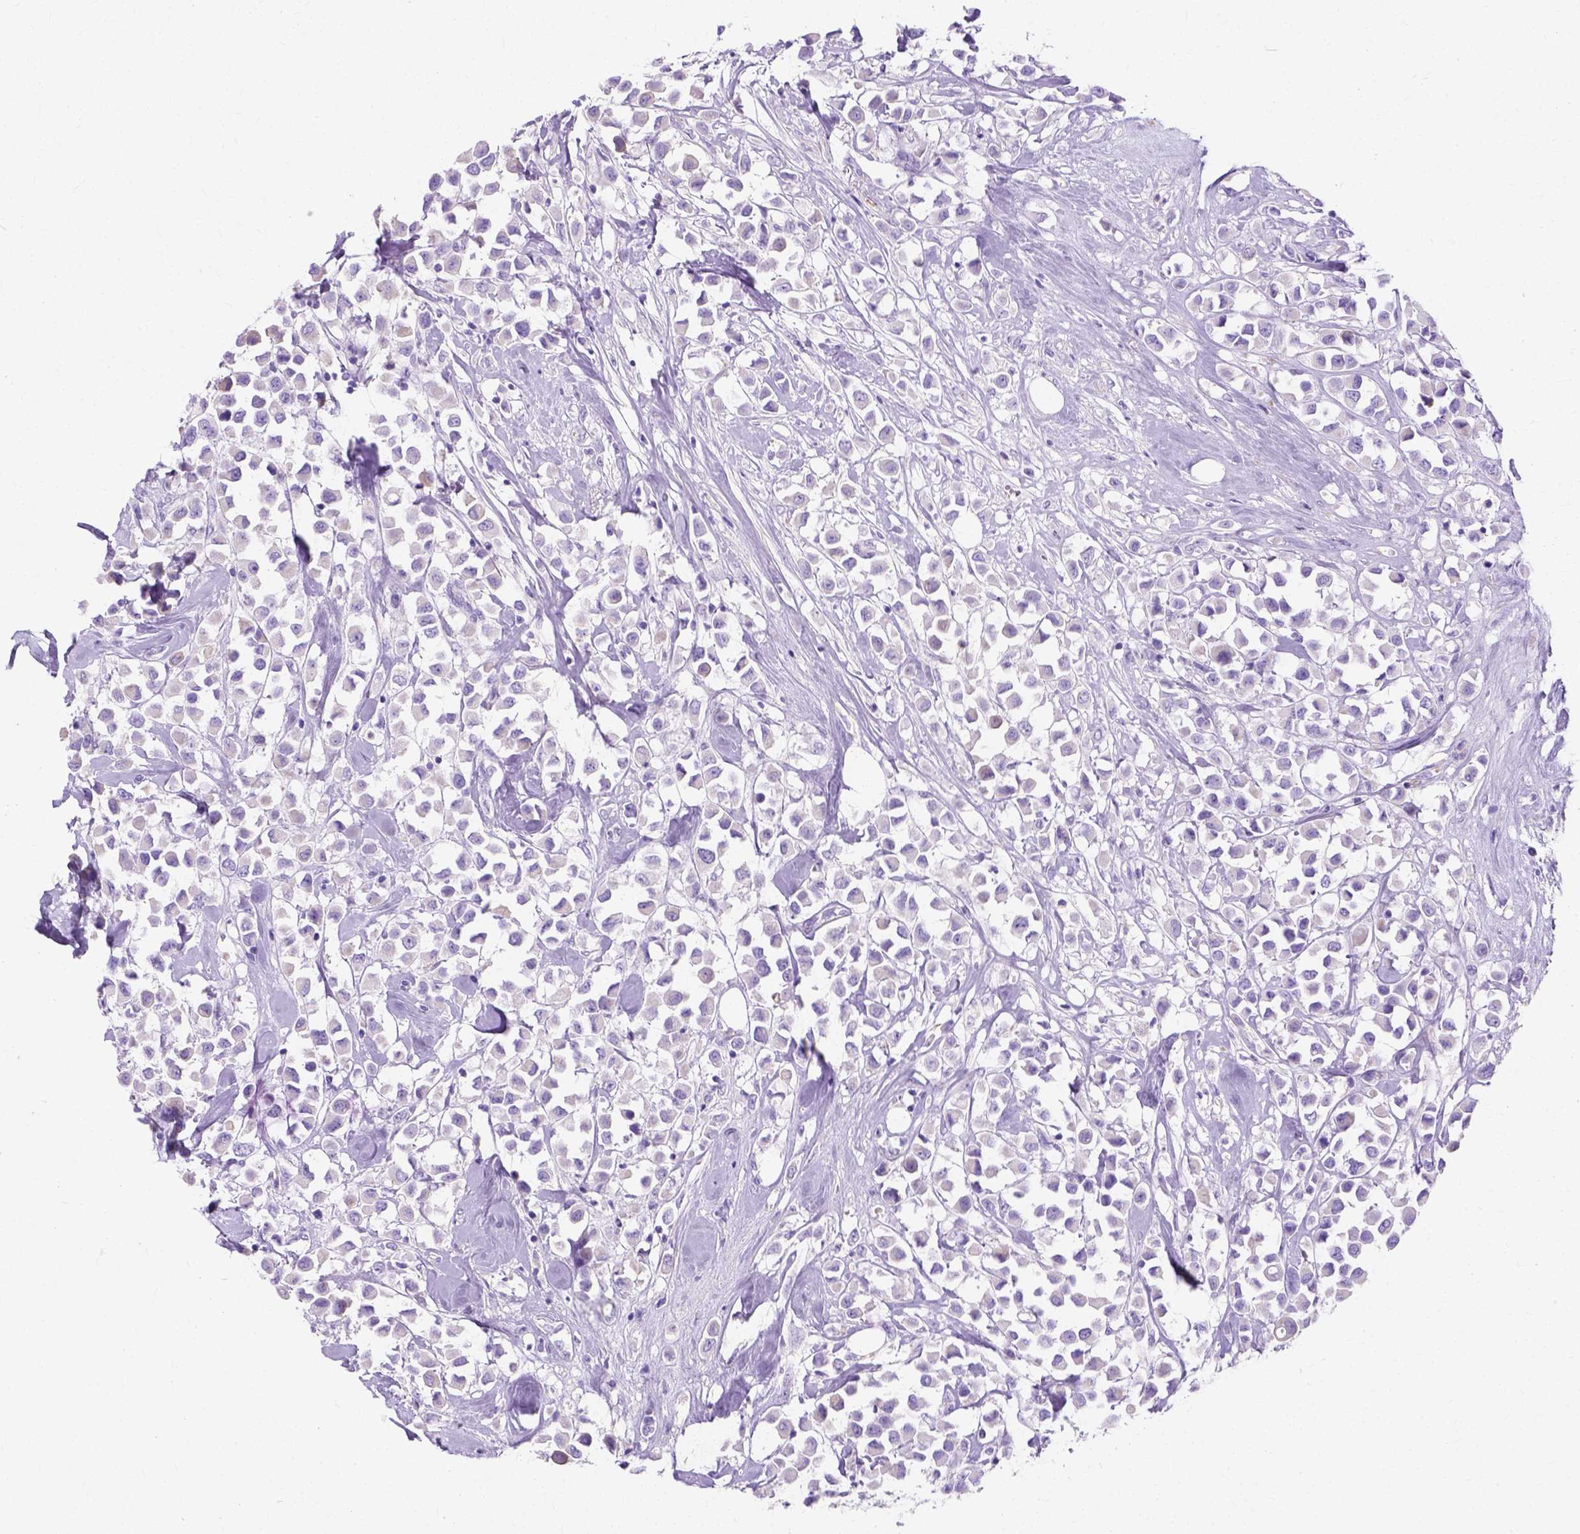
{"staining": {"intensity": "negative", "quantity": "none", "location": "none"}, "tissue": "breast cancer", "cell_type": "Tumor cells", "image_type": "cancer", "snomed": [{"axis": "morphology", "description": "Duct carcinoma"}, {"axis": "topography", "description": "Breast"}], "caption": "A high-resolution photomicrograph shows IHC staining of breast cancer, which demonstrates no significant staining in tumor cells.", "gene": "MYH15", "patient": {"sex": "female", "age": 61}}